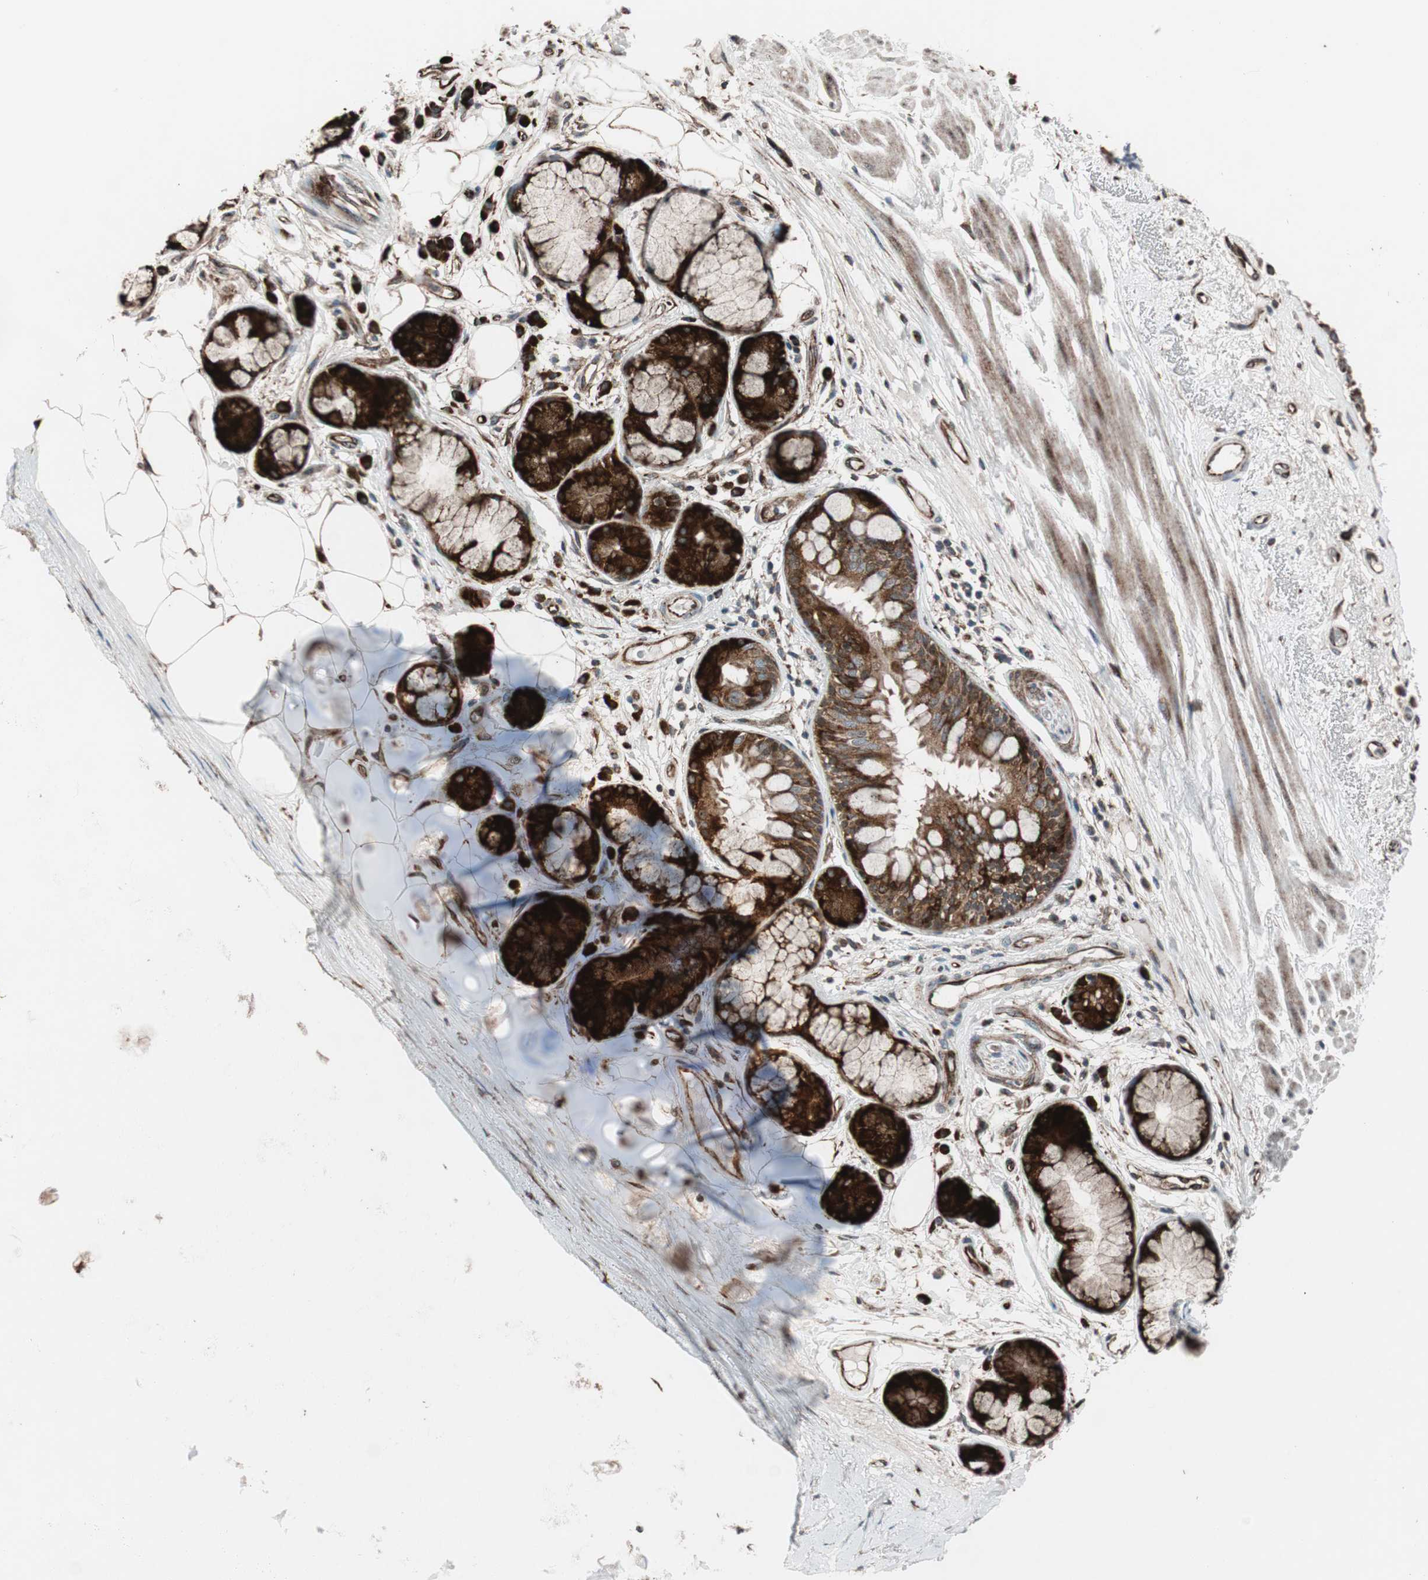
{"staining": {"intensity": "strong", "quantity": ">75%", "location": "cytoplasmic/membranous"}, "tissue": "bronchus", "cell_type": "Respiratory epithelial cells", "image_type": "normal", "snomed": [{"axis": "morphology", "description": "Normal tissue, NOS"}, {"axis": "topography", "description": "Bronchus"}], "caption": "Protein expression analysis of unremarkable human bronchus reveals strong cytoplasmic/membranous positivity in about >75% of respiratory epithelial cells.", "gene": "CCL14", "patient": {"sex": "male", "age": 66}}